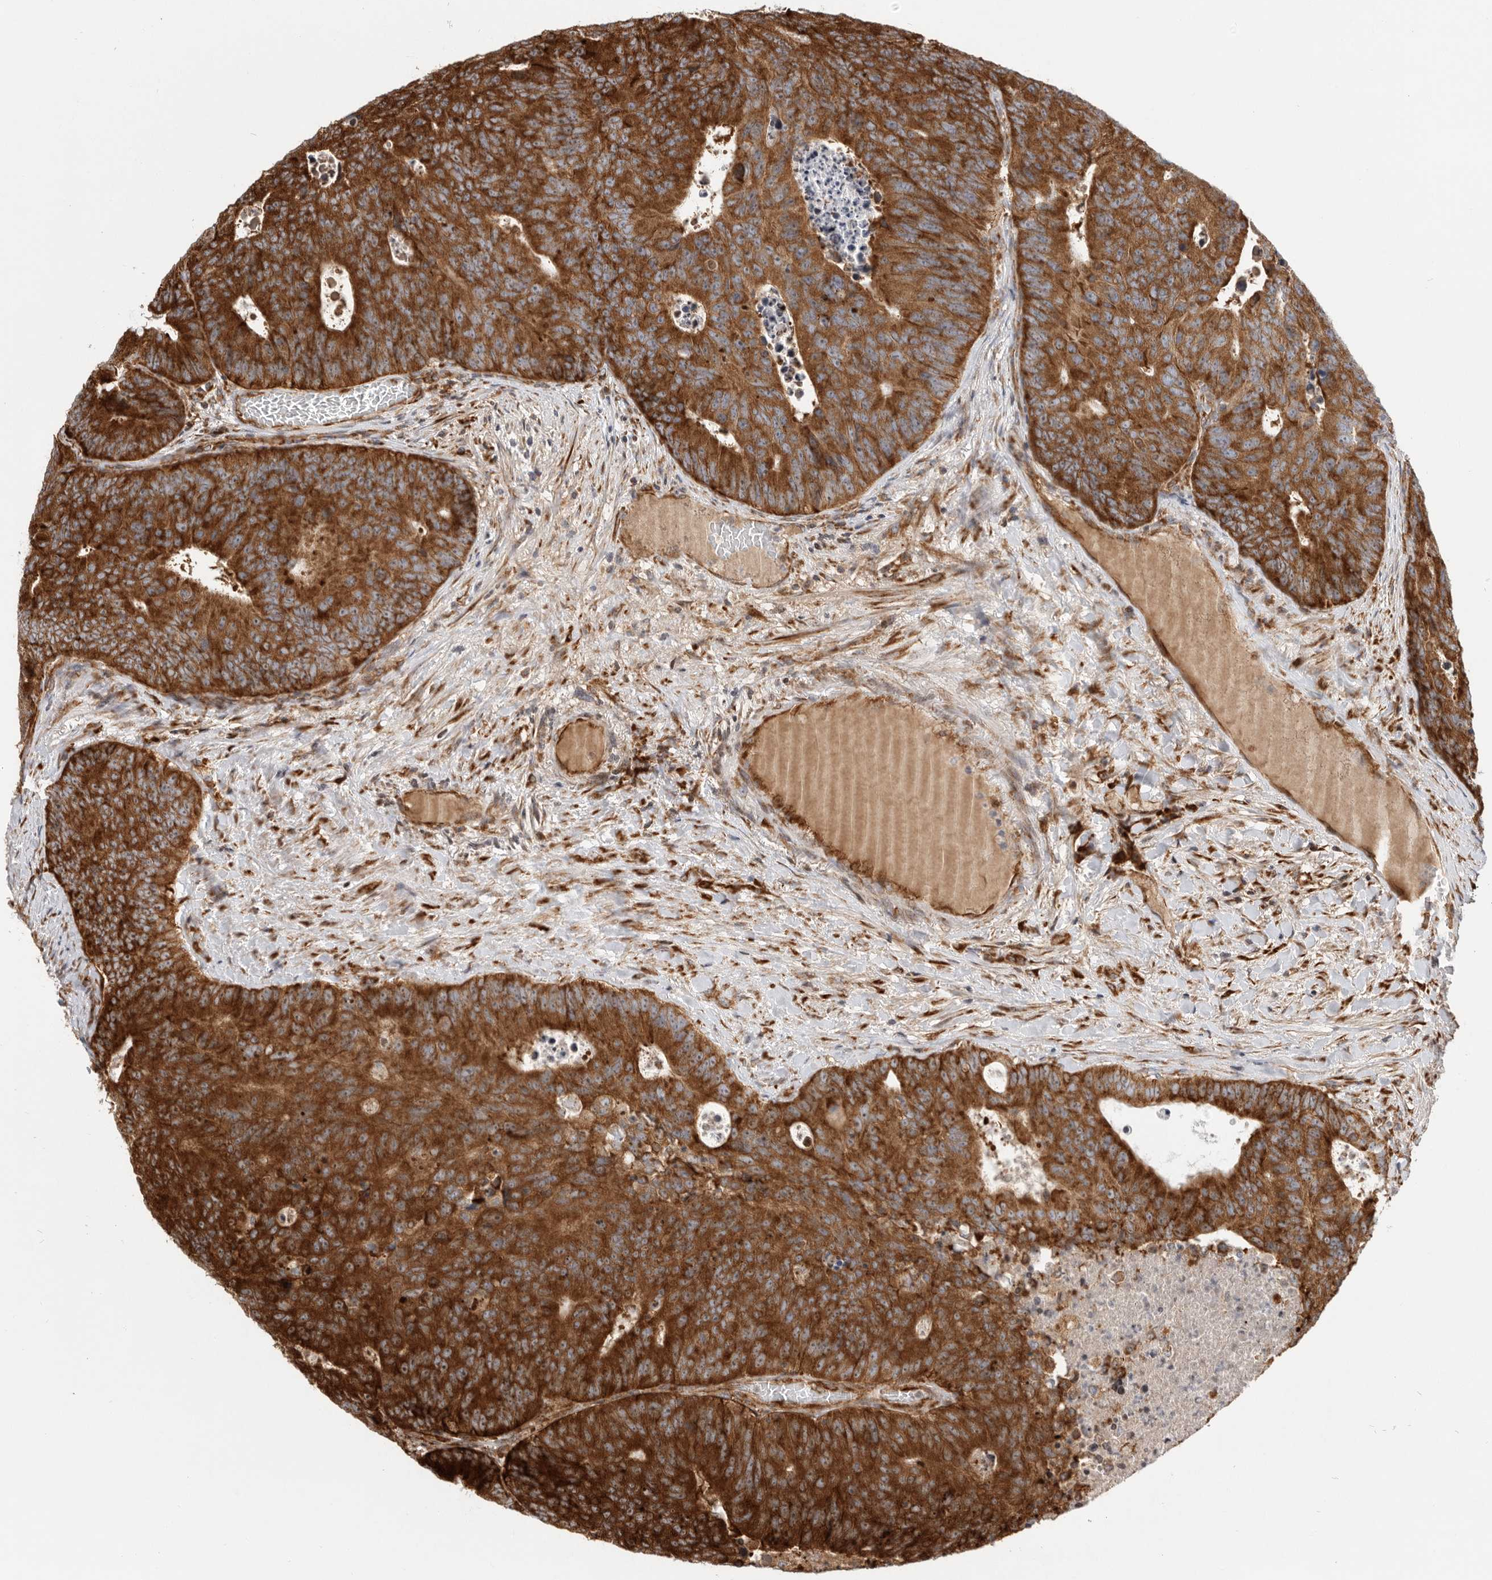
{"staining": {"intensity": "strong", "quantity": ">75%", "location": "cytoplasmic/membranous"}, "tissue": "colorectal cancer", "cell_type": "Tumor cells", "image_type": "cancer", "snomed": [{"axis": "morphology", "description": "Adenocarcinoma, NOS"}, {"axis": "topography", "description": "Colon"}], "caption": "Colorectal cancer (adenocarcinoma) tissue demonstrates strong cytoplasmic/membranous positivity in approximately >75% of tumor cells, visualized by immunohistochemistry. (IHC, brightfield microscopy, high magnification).", "gene": "FZD3", "patient": {"sex": "male", "age": 87}}